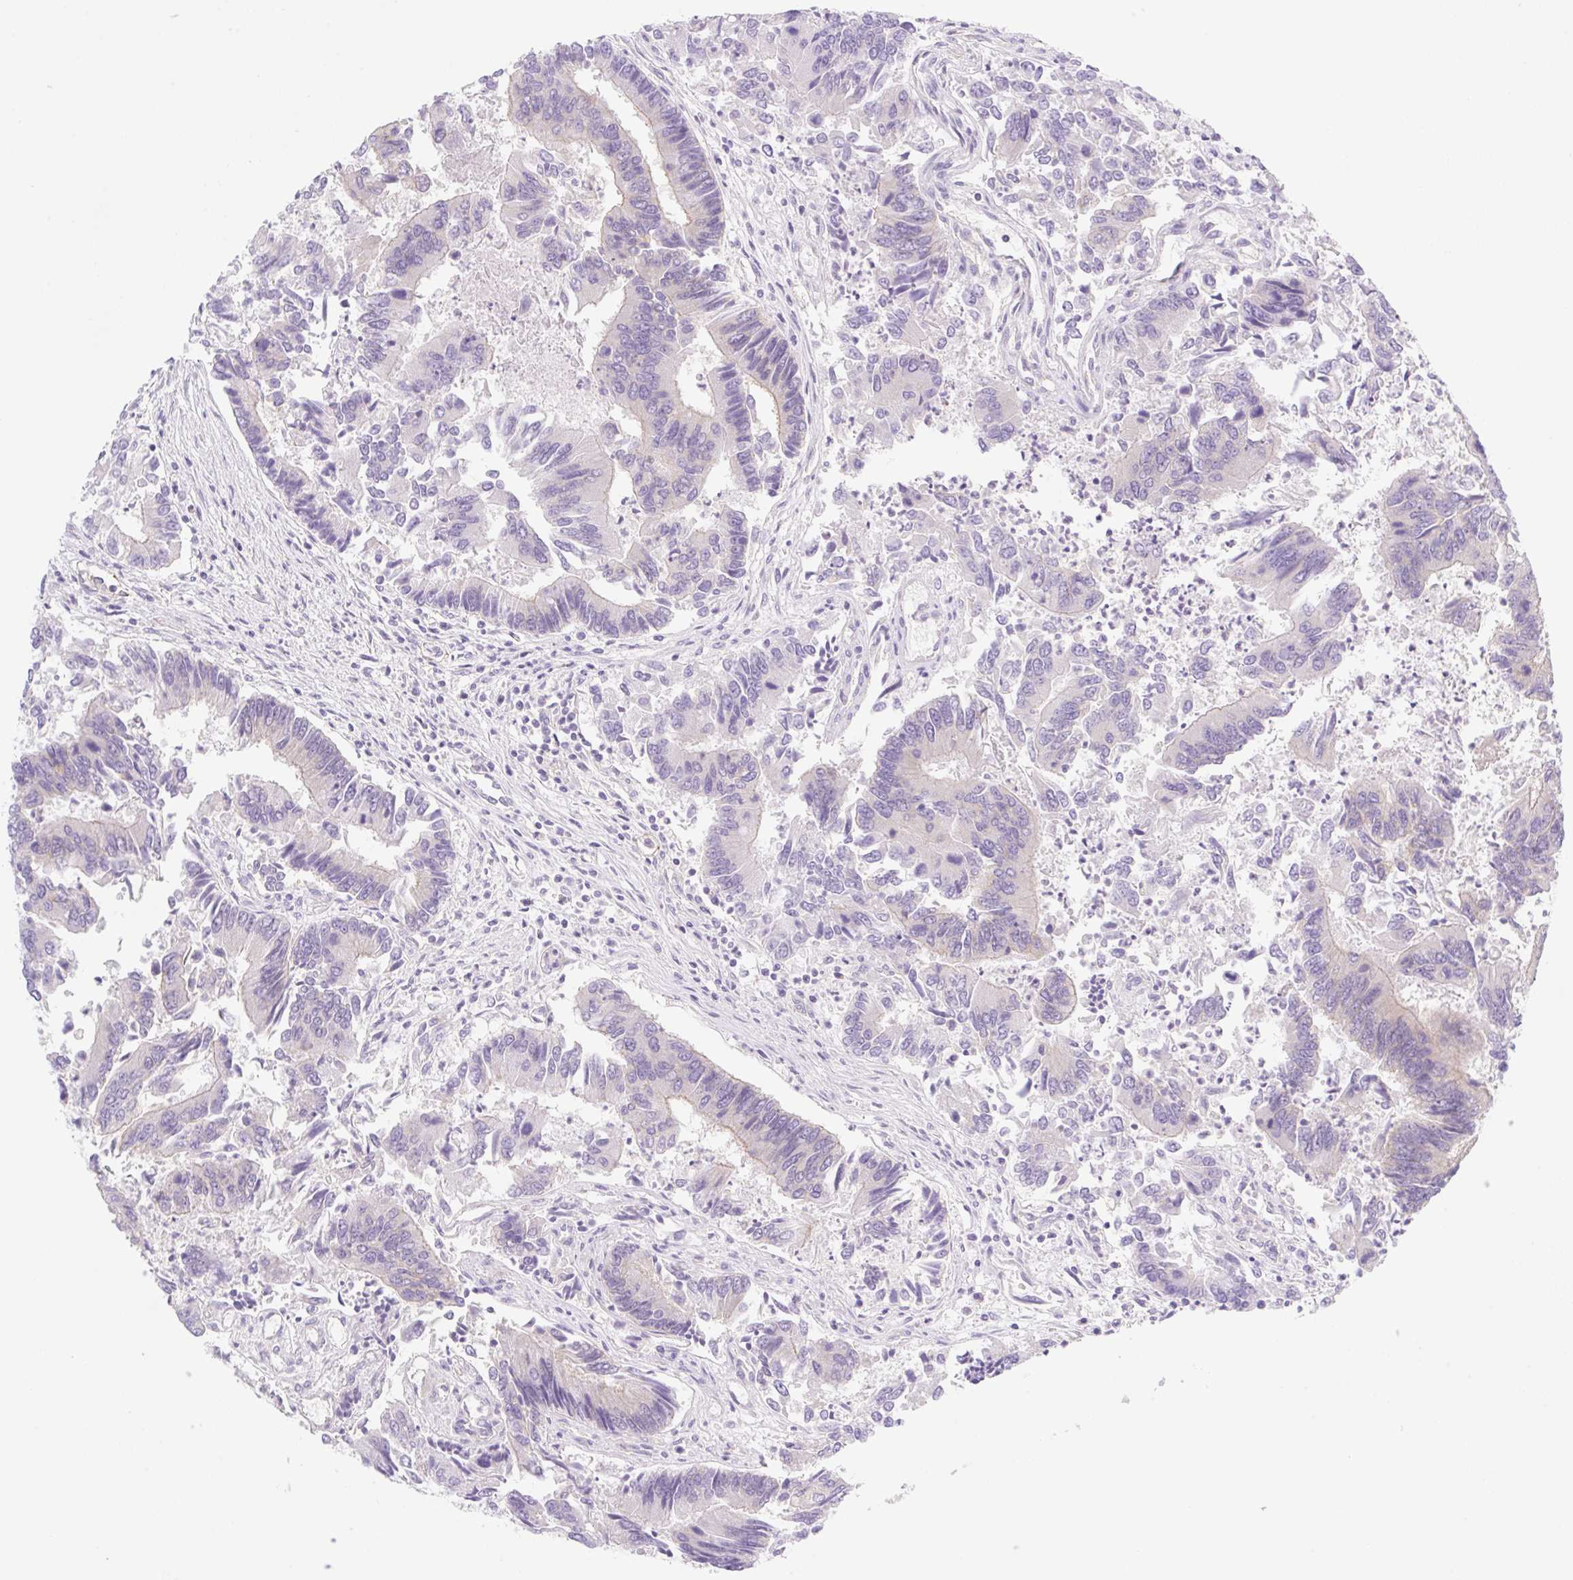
{"staining": {"intensity": "negative", "quantity": "none", "location": "none"}, "tissue": "colorectal cancer", "cell_type": "Tumor cells", "image_type": "cancer", "snomed": [{"axis": "morphology", "description": "Adenocarcinoma, NOS"}, {"axis": "topography", "description": "Colon"}], "caption": "High magnification brightfield microscopy of adenocarcinoma (colorectal) stained with DAB (3,3'-diaminobenzidine) (brown) and counterstained with hematoxylin (blue): tumor cells show no significant staining.", "gene": "LYVE1", "patient": {"sex": "female", "age": 67}}